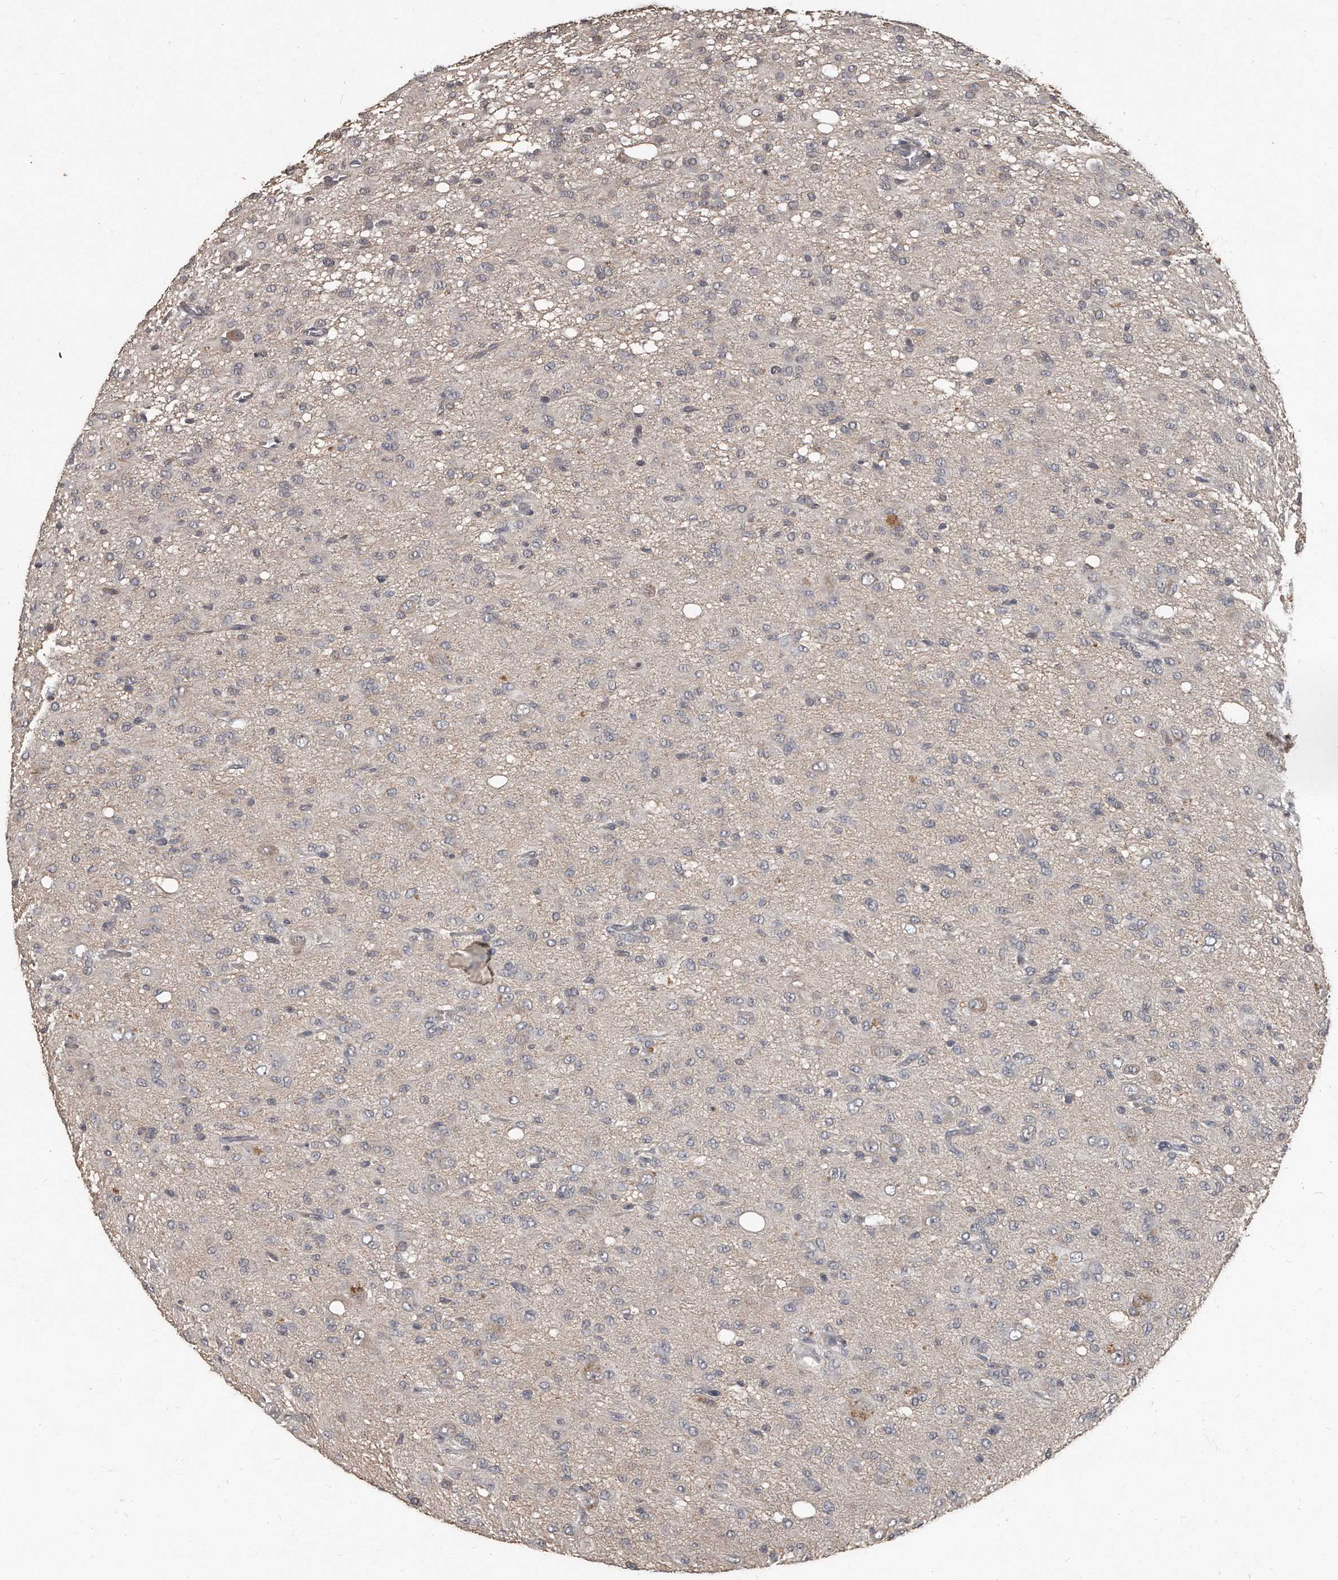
{"staining": {"intensity": "negative", "quantity": "none", "location": "none"}, "tissue": "glioma", "cell_type": "Tumor cells", "image_type": "cancer", "snomed": [{"axis": "morphology", "description": "Glioma, malignant, High grade"}, {"axis": "topography", "description": "Brain"}], "caption": "Immunohistochemical staining of human glioma displays no significant staining in tumor cells.", "gene": "GRB10", "patient": {"sex": "female", "age": 59}}